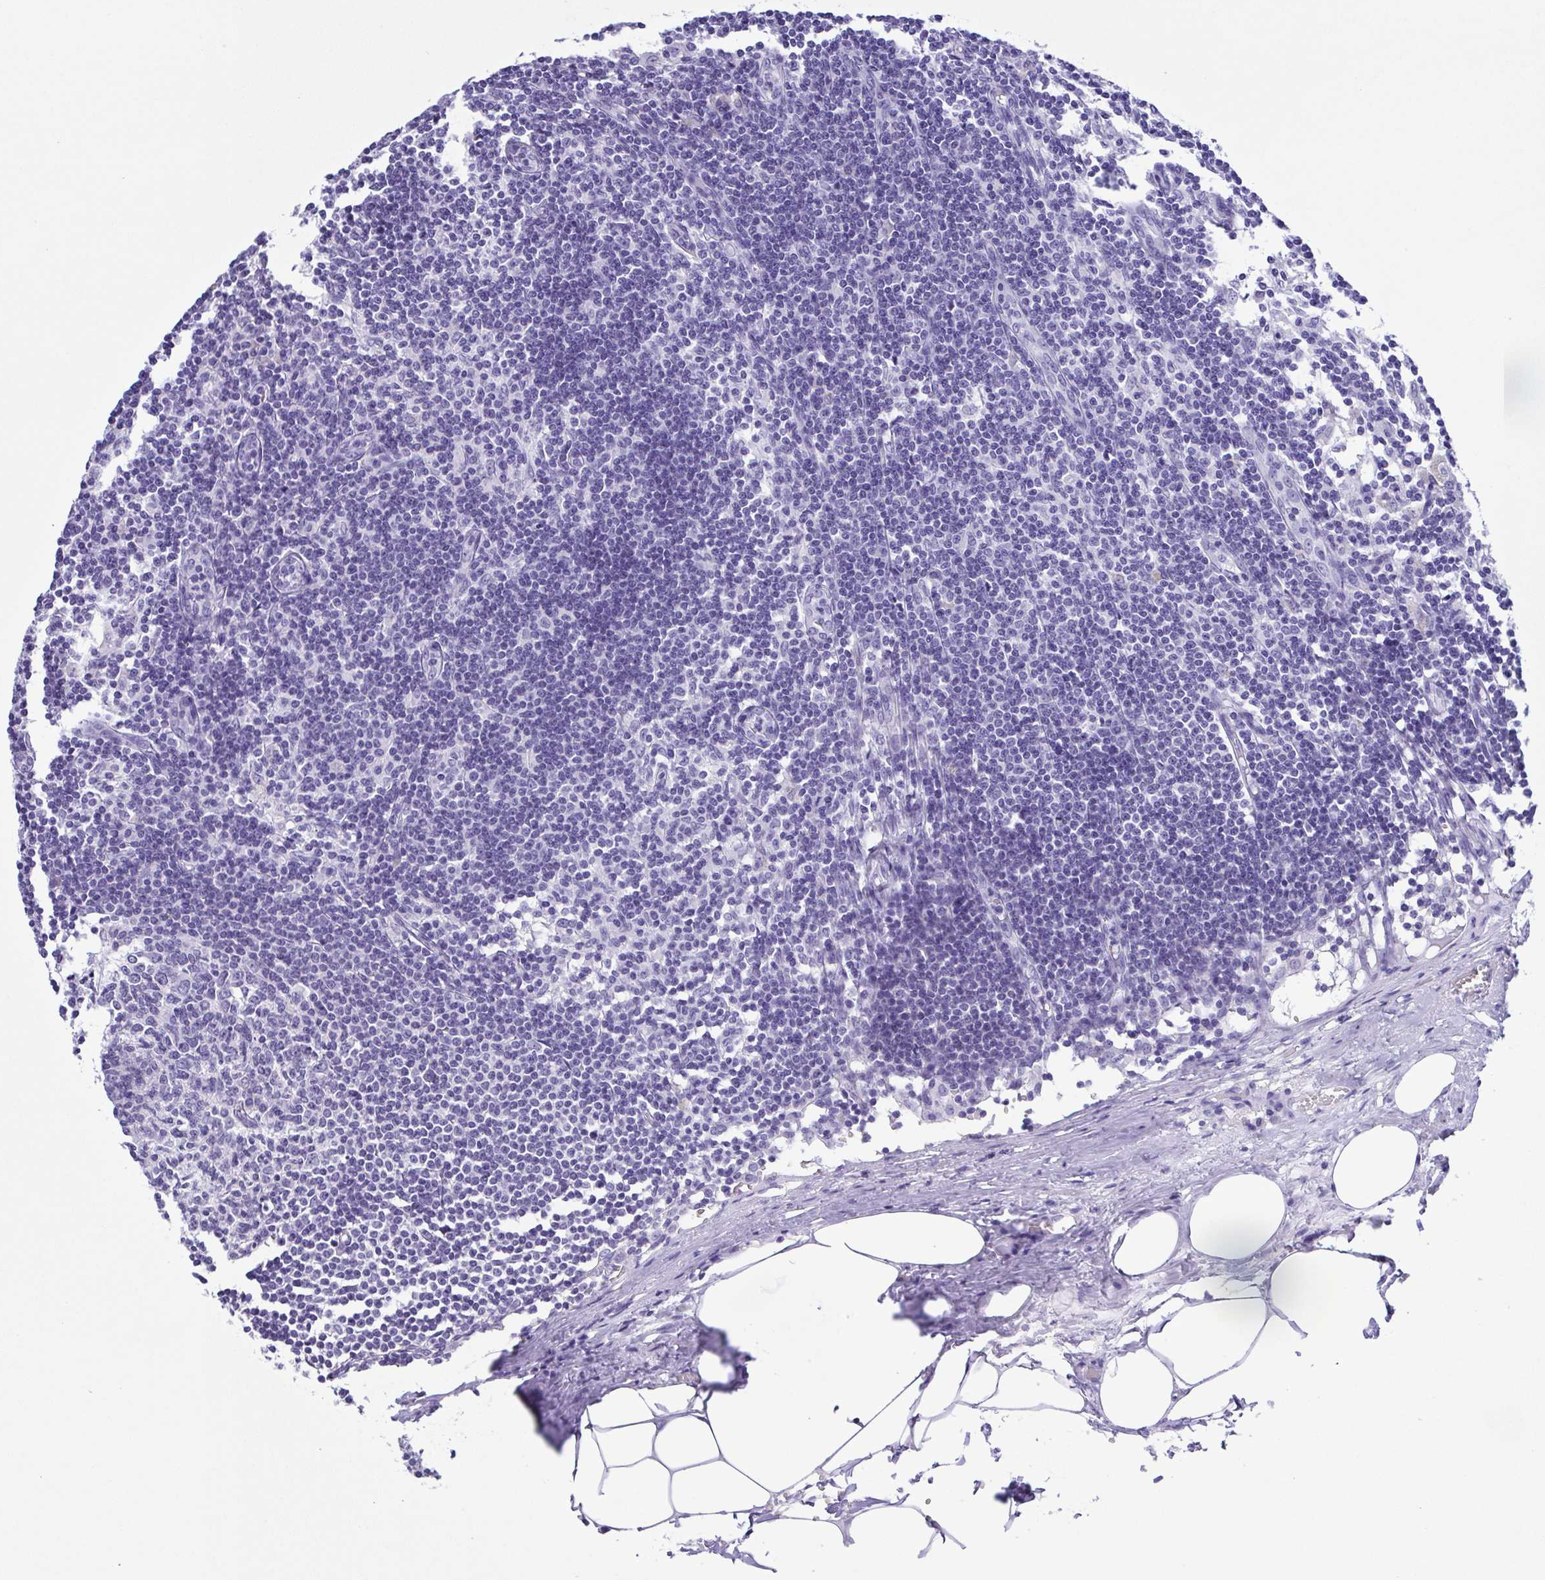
{"staining": {"intensity": "negative", "quantity": "none", "location": "none"}, "tissue": "lymph node", "cell_type": "Germinal center cells", "image_type": "normal", "snomed": [{"axis": "morphology", "description": "Normal tissue, NOS"}, {"axis": "topography", "description": "Lymph node"}], "caption": "The micrograph exhibits no staining of germinal center cells in normal lymph node.", "gene": "PAK3", "patient": {"sex": "female", "age": 69}}